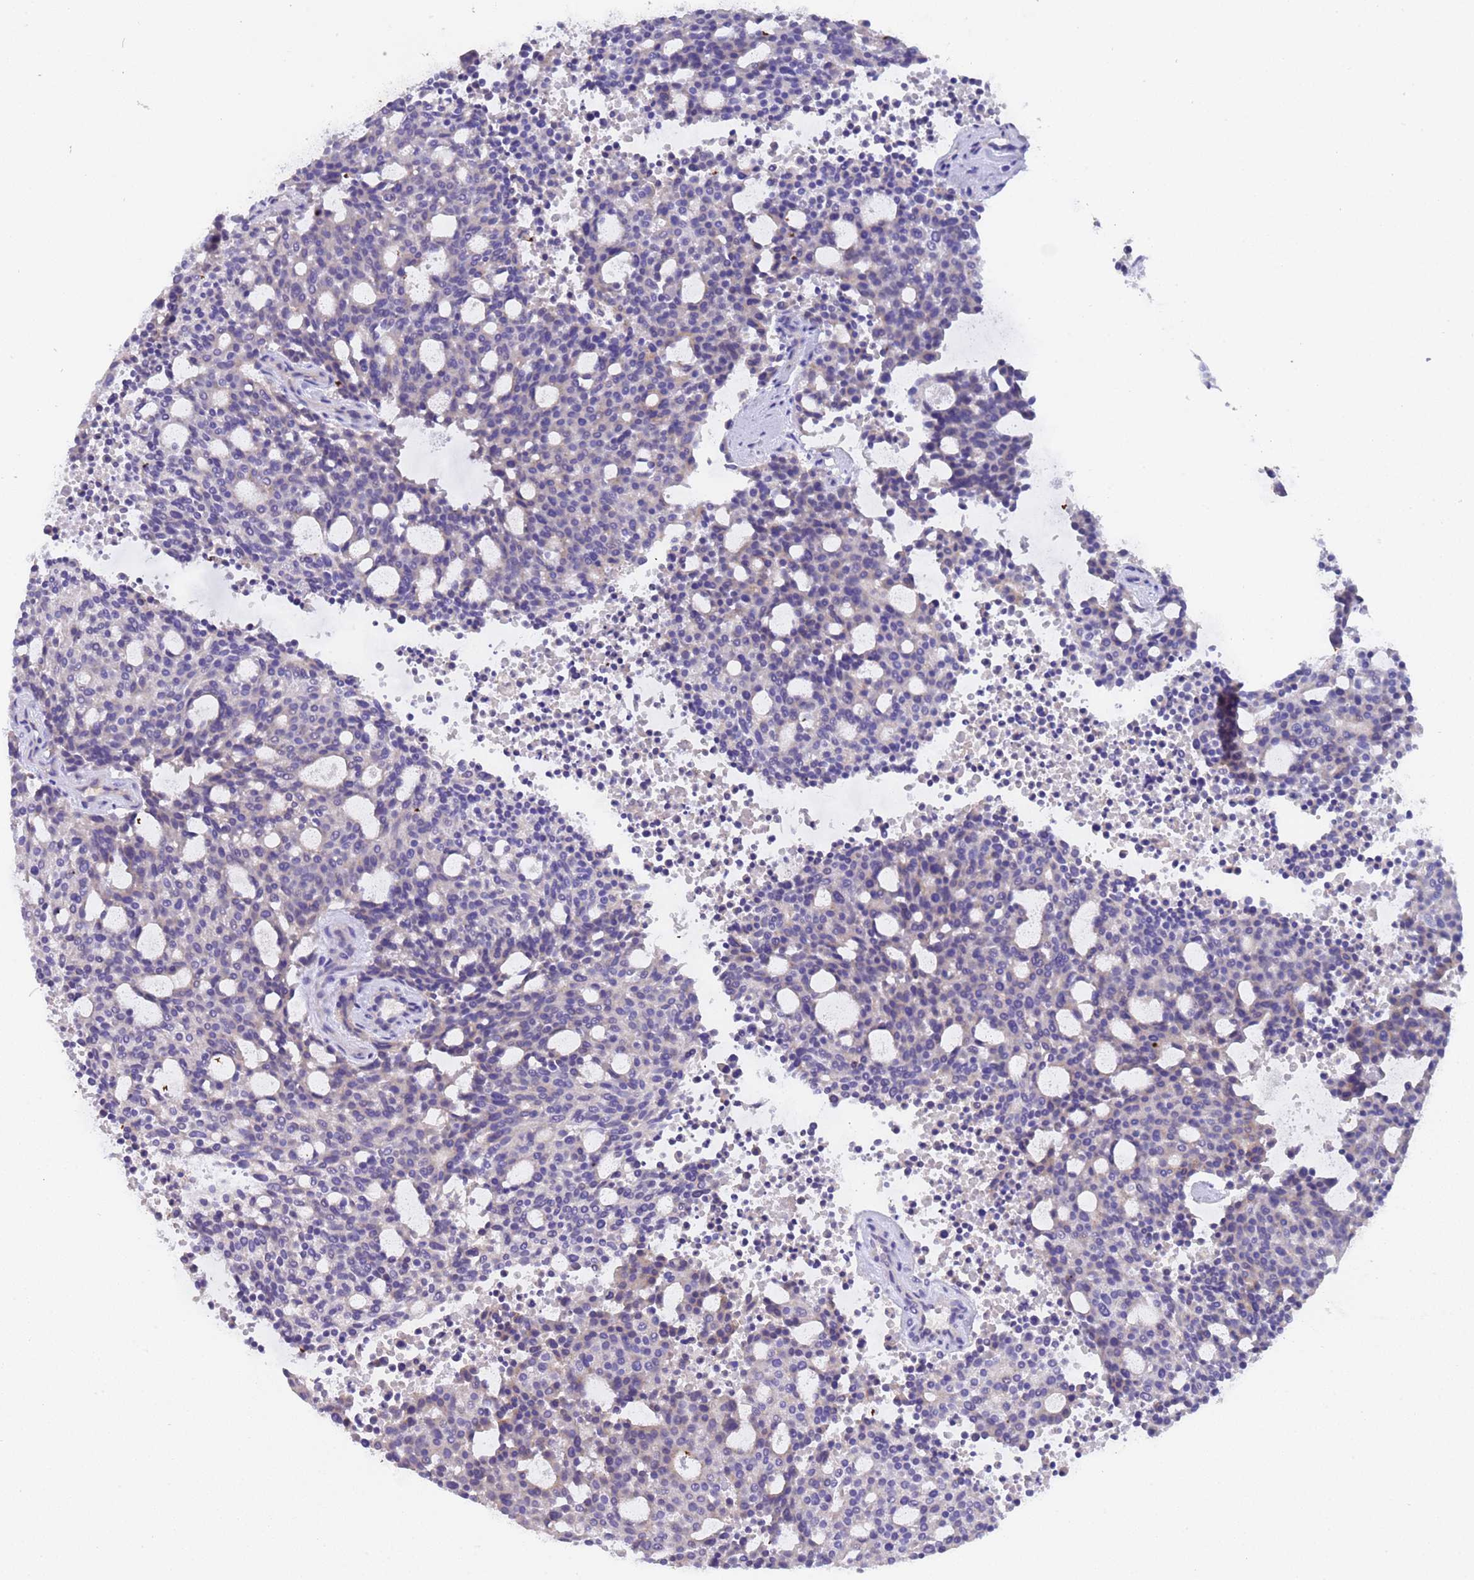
{"staining": {"intensity": "negative", "quantity": "none", "location": "none"}, "tissue": "carcinoid", "cell_type": "Tumor cells", "image_type": "cancer", "snomed": [{"axis": "morphology", "description": "Carcinoid, malignant, NOS"}, {"axis": "topography", "description": "Pancreas"}], "caption": "Histopathology image shows no protein expression in tumor cells of carcinoid tissue. (DAB IHC, high magnification).", "gene": "SLC24A3", "patient": {"sex": "female", "age": 54}}